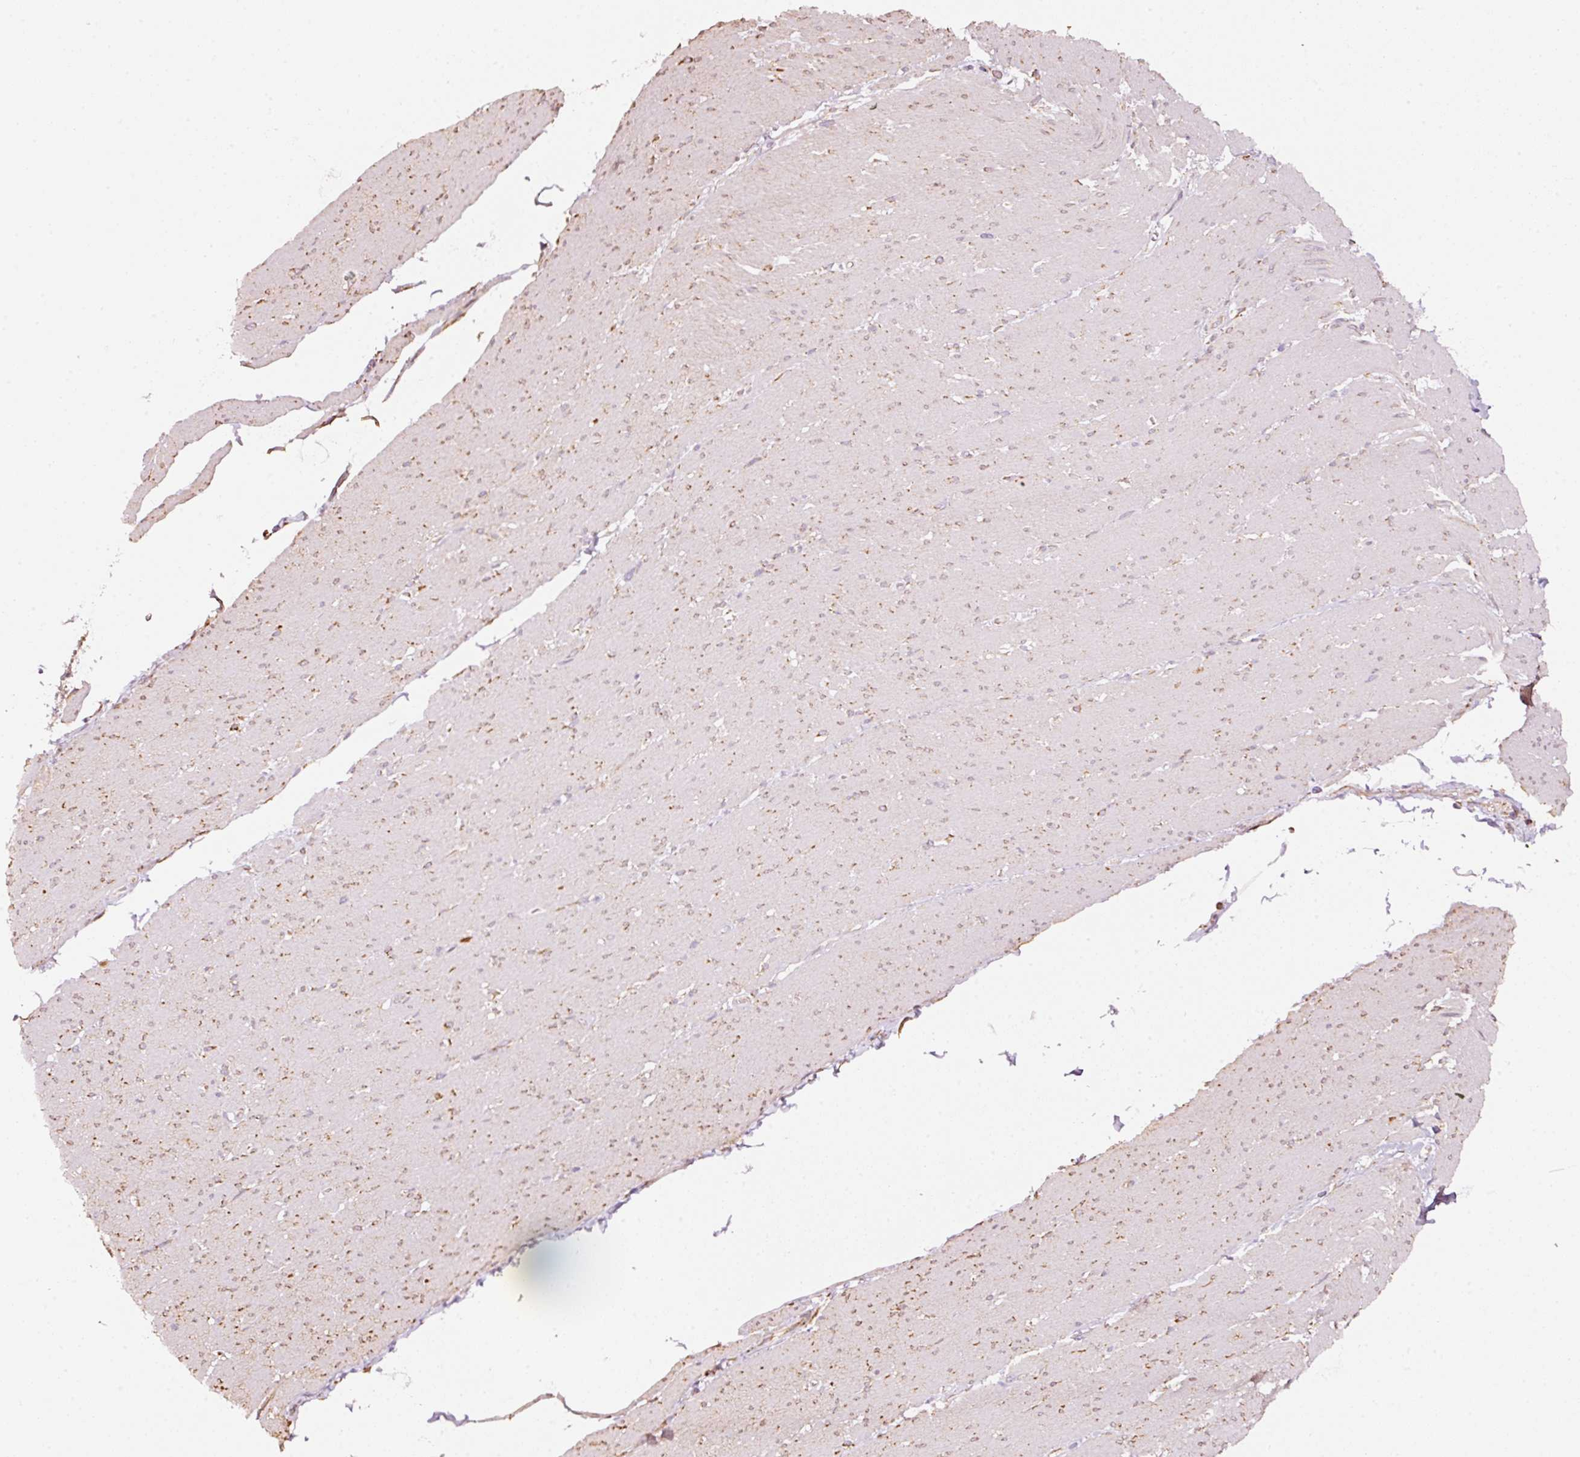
{"staining": {"intensity": "moderate", "quantity": "25%-75%", "location": "cytoplasmic/membranous"}, "tissue": "smooth muscle", "cell_type": "Smooth muscle cells", "image_type": "normal", "snomed": [{"axis": "morphology", "description": "Normal tissue, NOS"}, {"axis": "topography", "description": "Smooth muscle"}, {"axis": "topography", "description": "Rectum"}], "caption": "This photomicrograph shows immunohistochemistry (IHC) staining of unremarkable human smooth muscle, with medium moderate cytoplasmic/membranous expression in approximately 25%-75% of smooth muscle cells.", "gene": "GCG", "patient": {"sex": "male", "age": 53}}